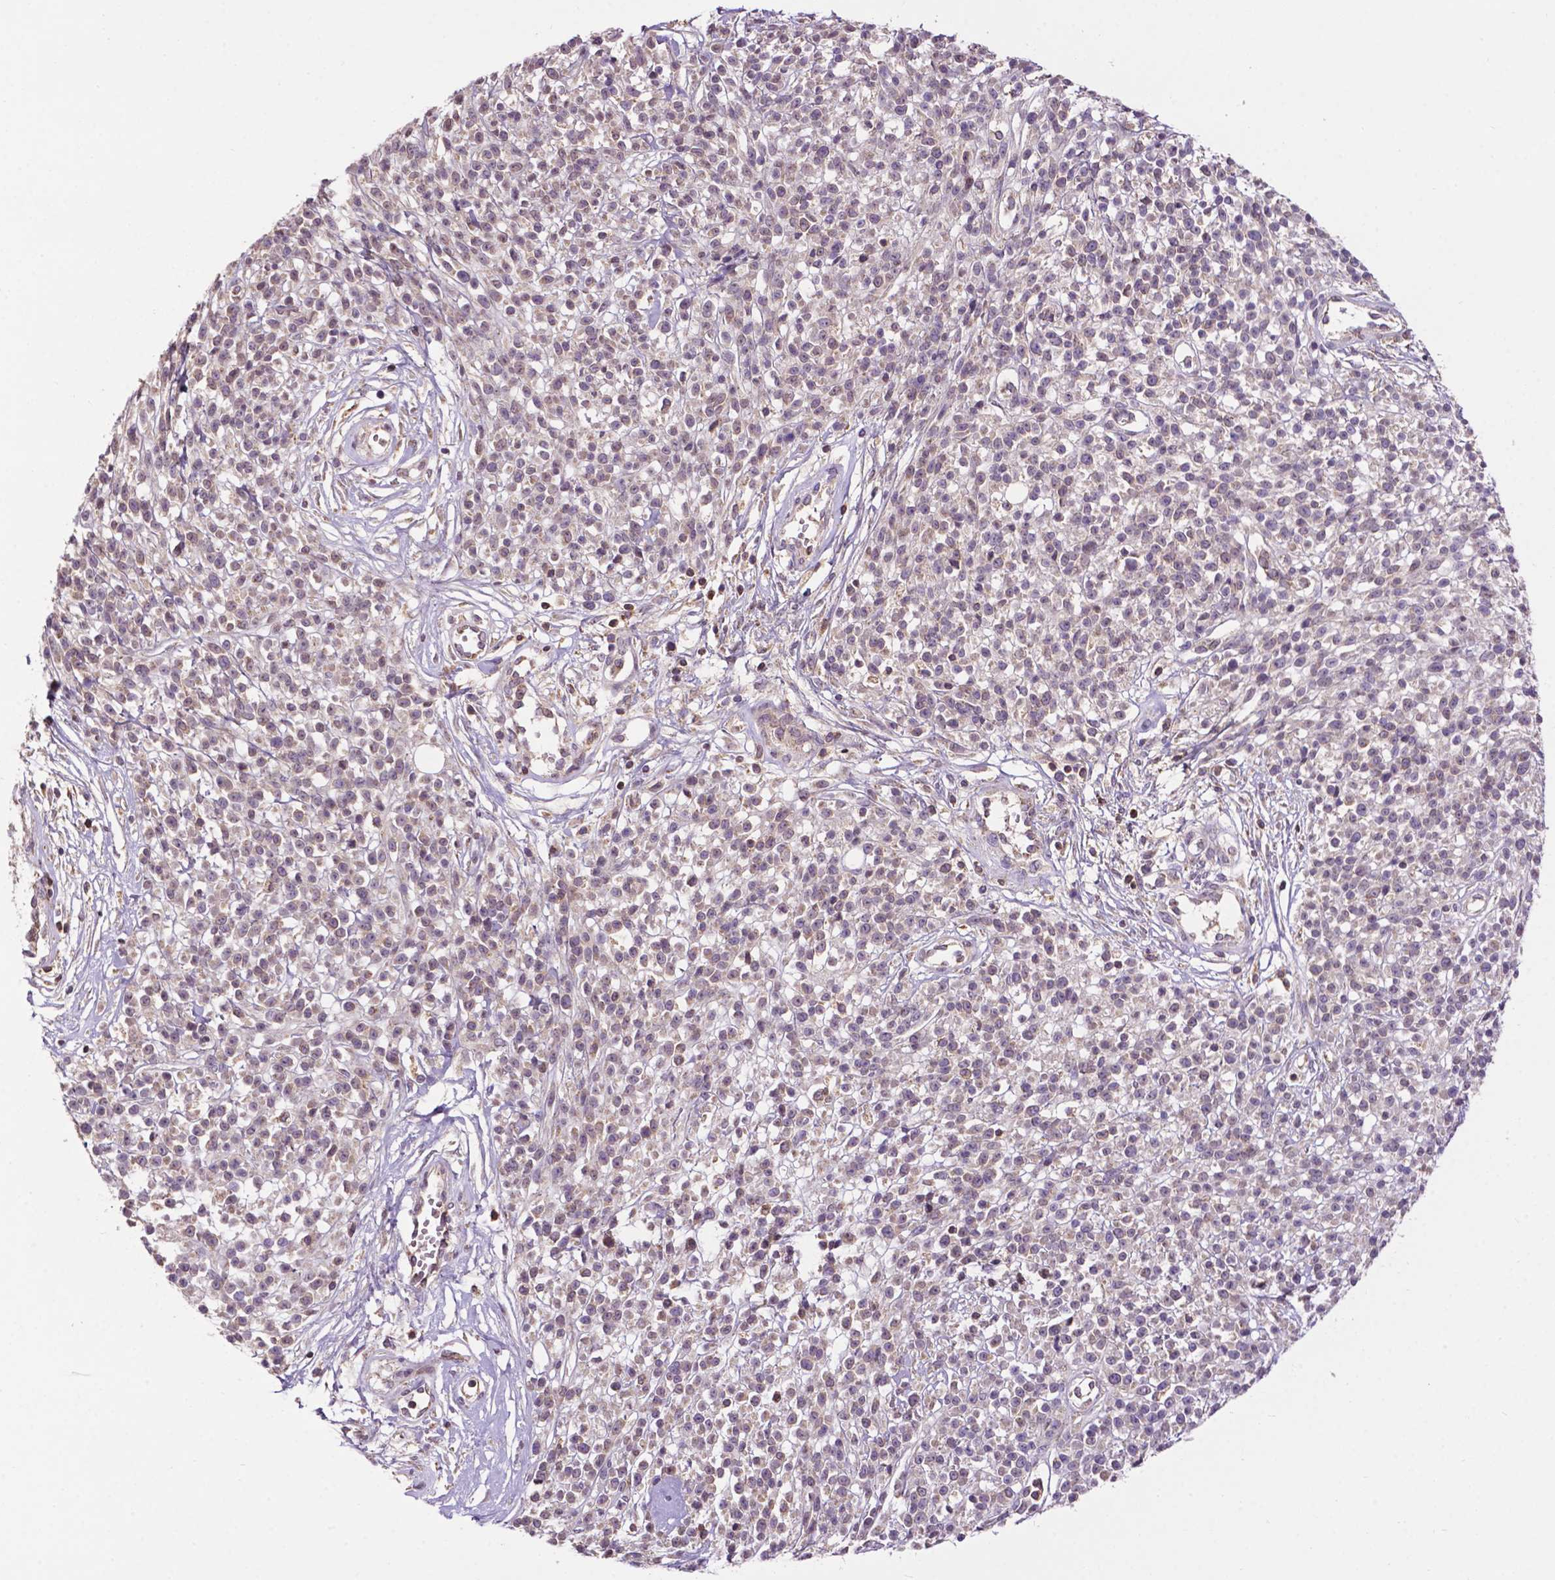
{"staining": {"intensity": "weak", "quantity": "<25%", "location": "nuclear"}, "tissue": "melanoma", "cell_type": "Tumor cells", "image_type": "cancer", "snomed": [{"axis": "morphology", "description": "Malignant melanoma, NOS"}, {"axis": "topography", "description": "Skin"}, {"axis": "topography", "description": "Skin of trunk"}], "caption": "Malignant melanoma stained for a protein using immunohistochemistry (IHC) reveals no staining tumor cells.", "gene": "SPNS2", "patient": {"sex": "male", "age": 74}}